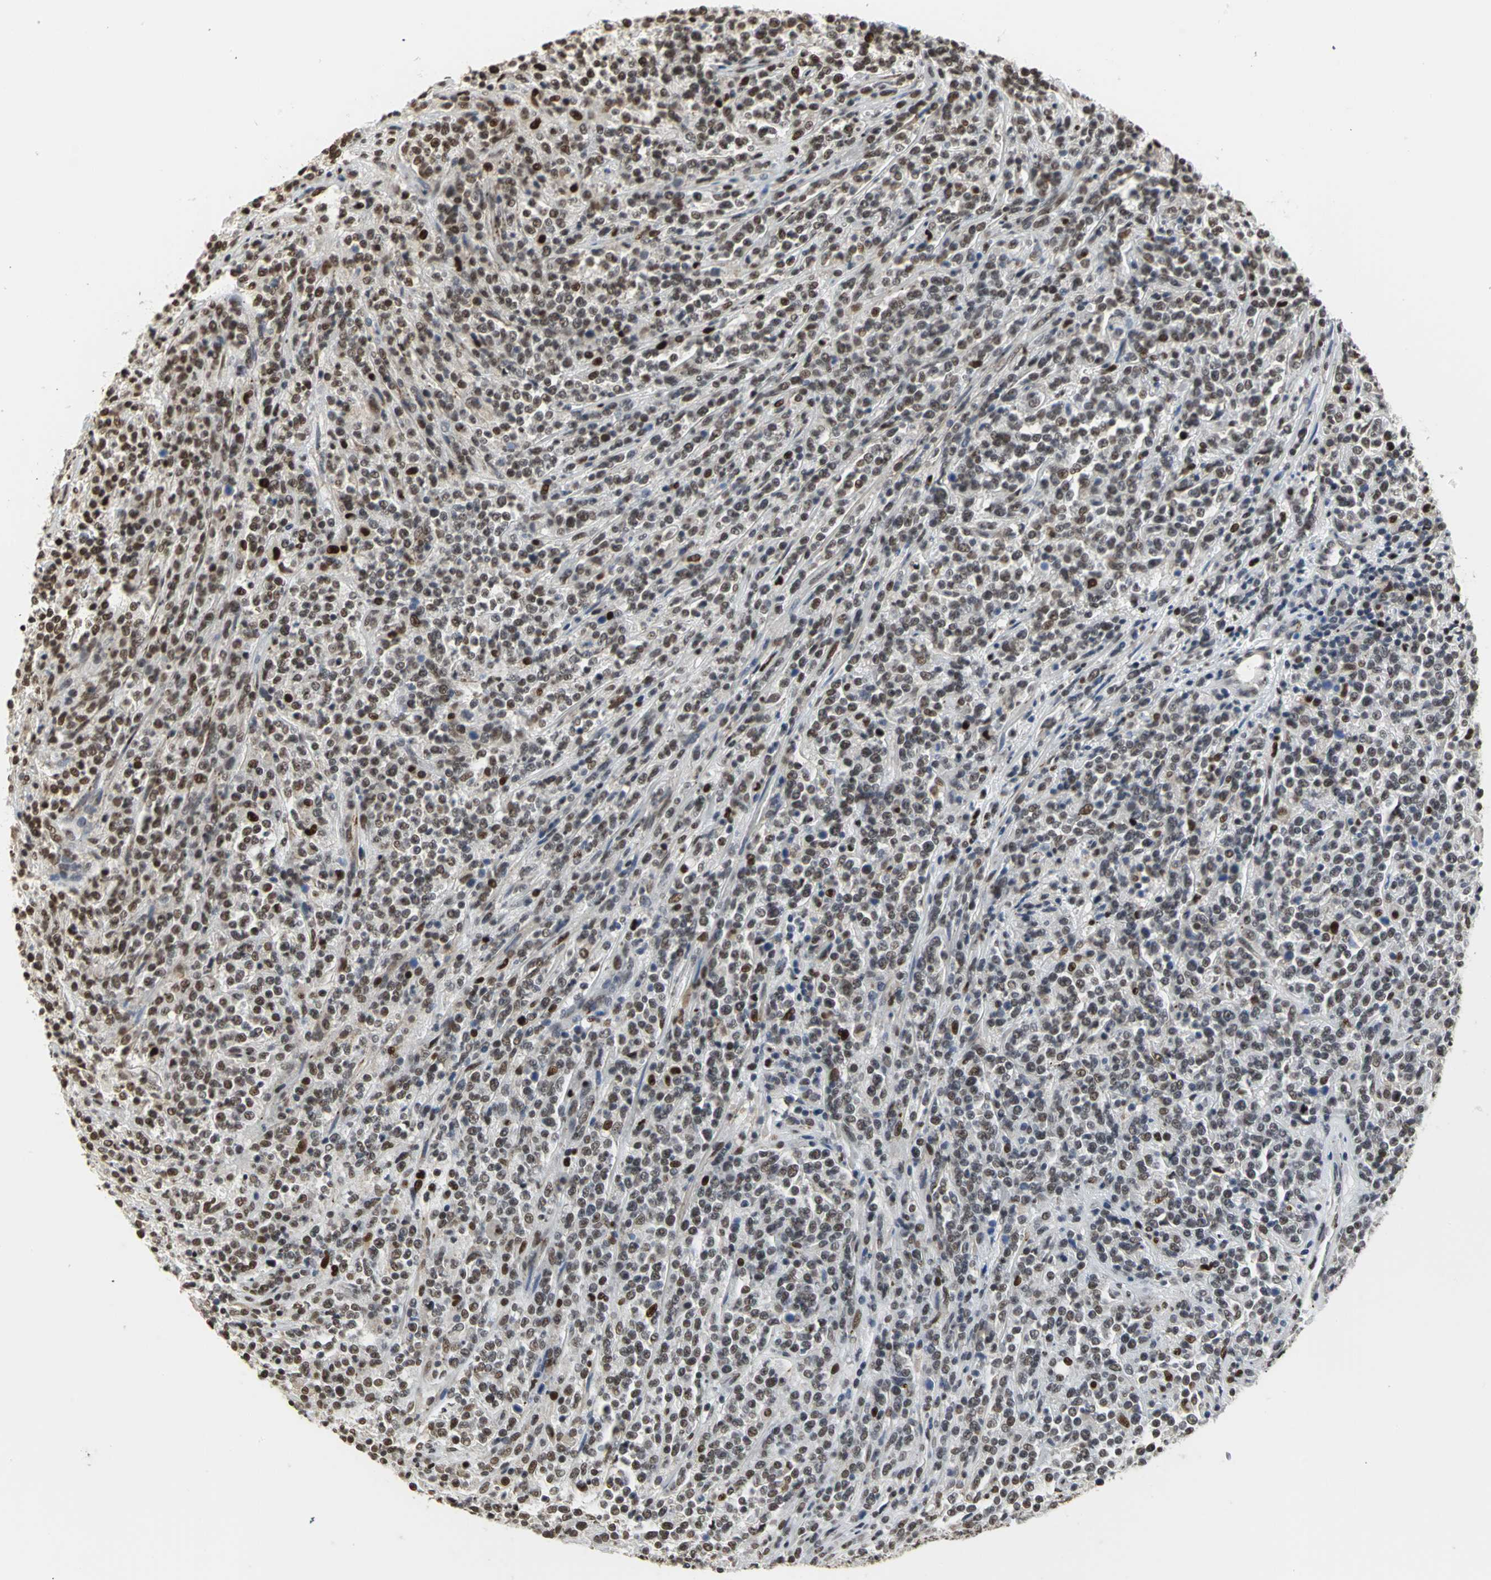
{"staining": {"intensity": "strong", "quantity": ">75%", "location": "nuclear"}, "tissue": "lymphoma", "cell_type": "Tumor cells", "image_type": "cancer", "snomed": [{"axis": "morphology", "description": "Malignant lymphoma, non-Hodgkin's type, High grade"}, {"axis": "topography", "description": "Soft tissue"}], "caption": "Protein expression analysis of malignant lymphoma, non-Hodgkin's type (high-grade) exhibits strong nuclear positivity in approximately >75% of tumor cells.", "gene": "CCDC88C", "patient": {"sex": "male", "age": 18}}